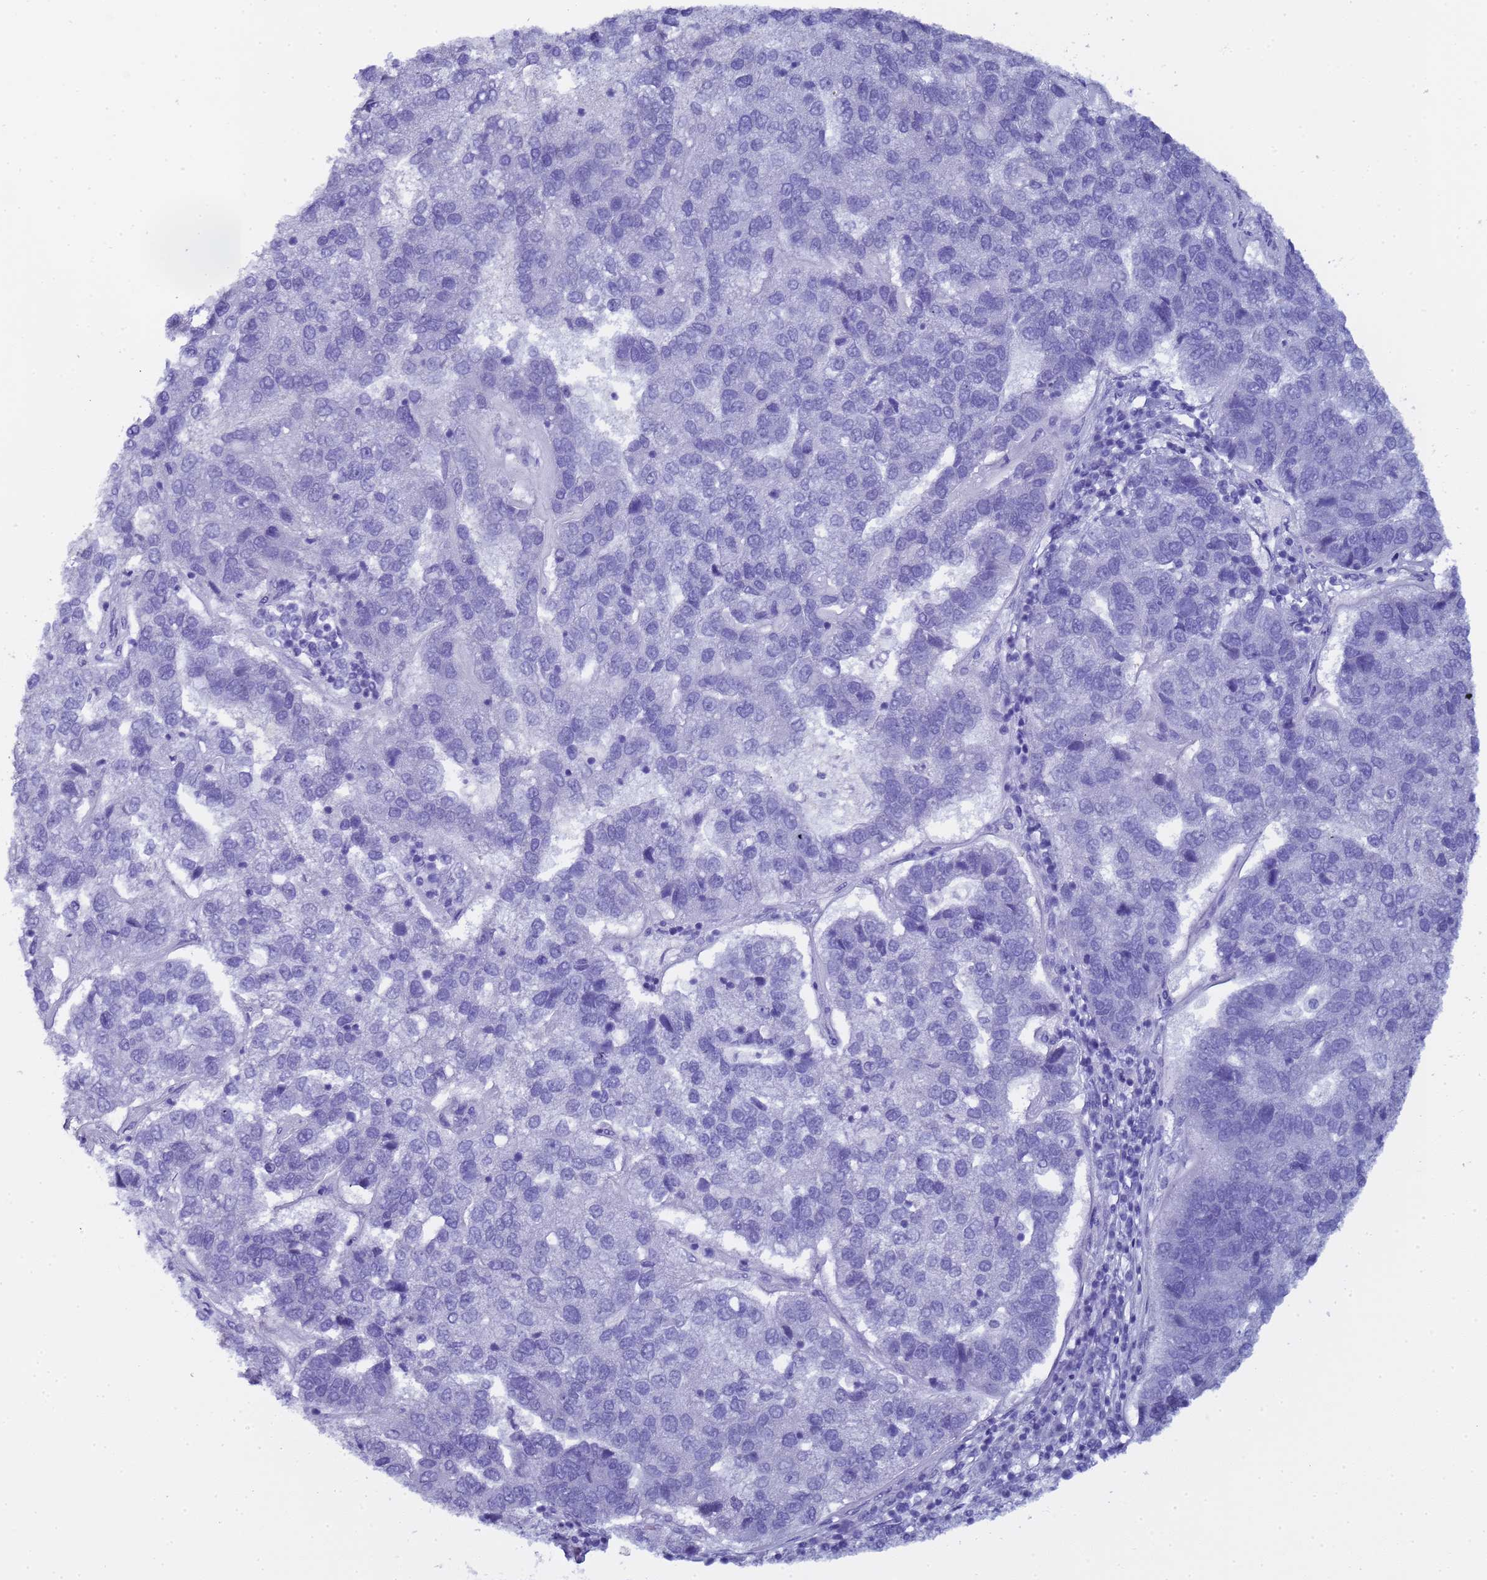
{"staining": {"intensity": "negative", "quantity": "none", "location": "none"}, "tissue": "pancreatic cancer", "cell_type": "Tumor cells", "image_type": "cancer", "snomed": [{"axis": "morphology", "description": "Adenocarcinoma, NOS"}, {"axis": "topography", "description": "Pancreas"}], "caption": "Immunohistochemical staining of pancreatic cancer (adenocarcinoma) displays no significant positivity in tumor cells.", "gene": "CTRC", "patient": {"sex": "female", "age": 61}}